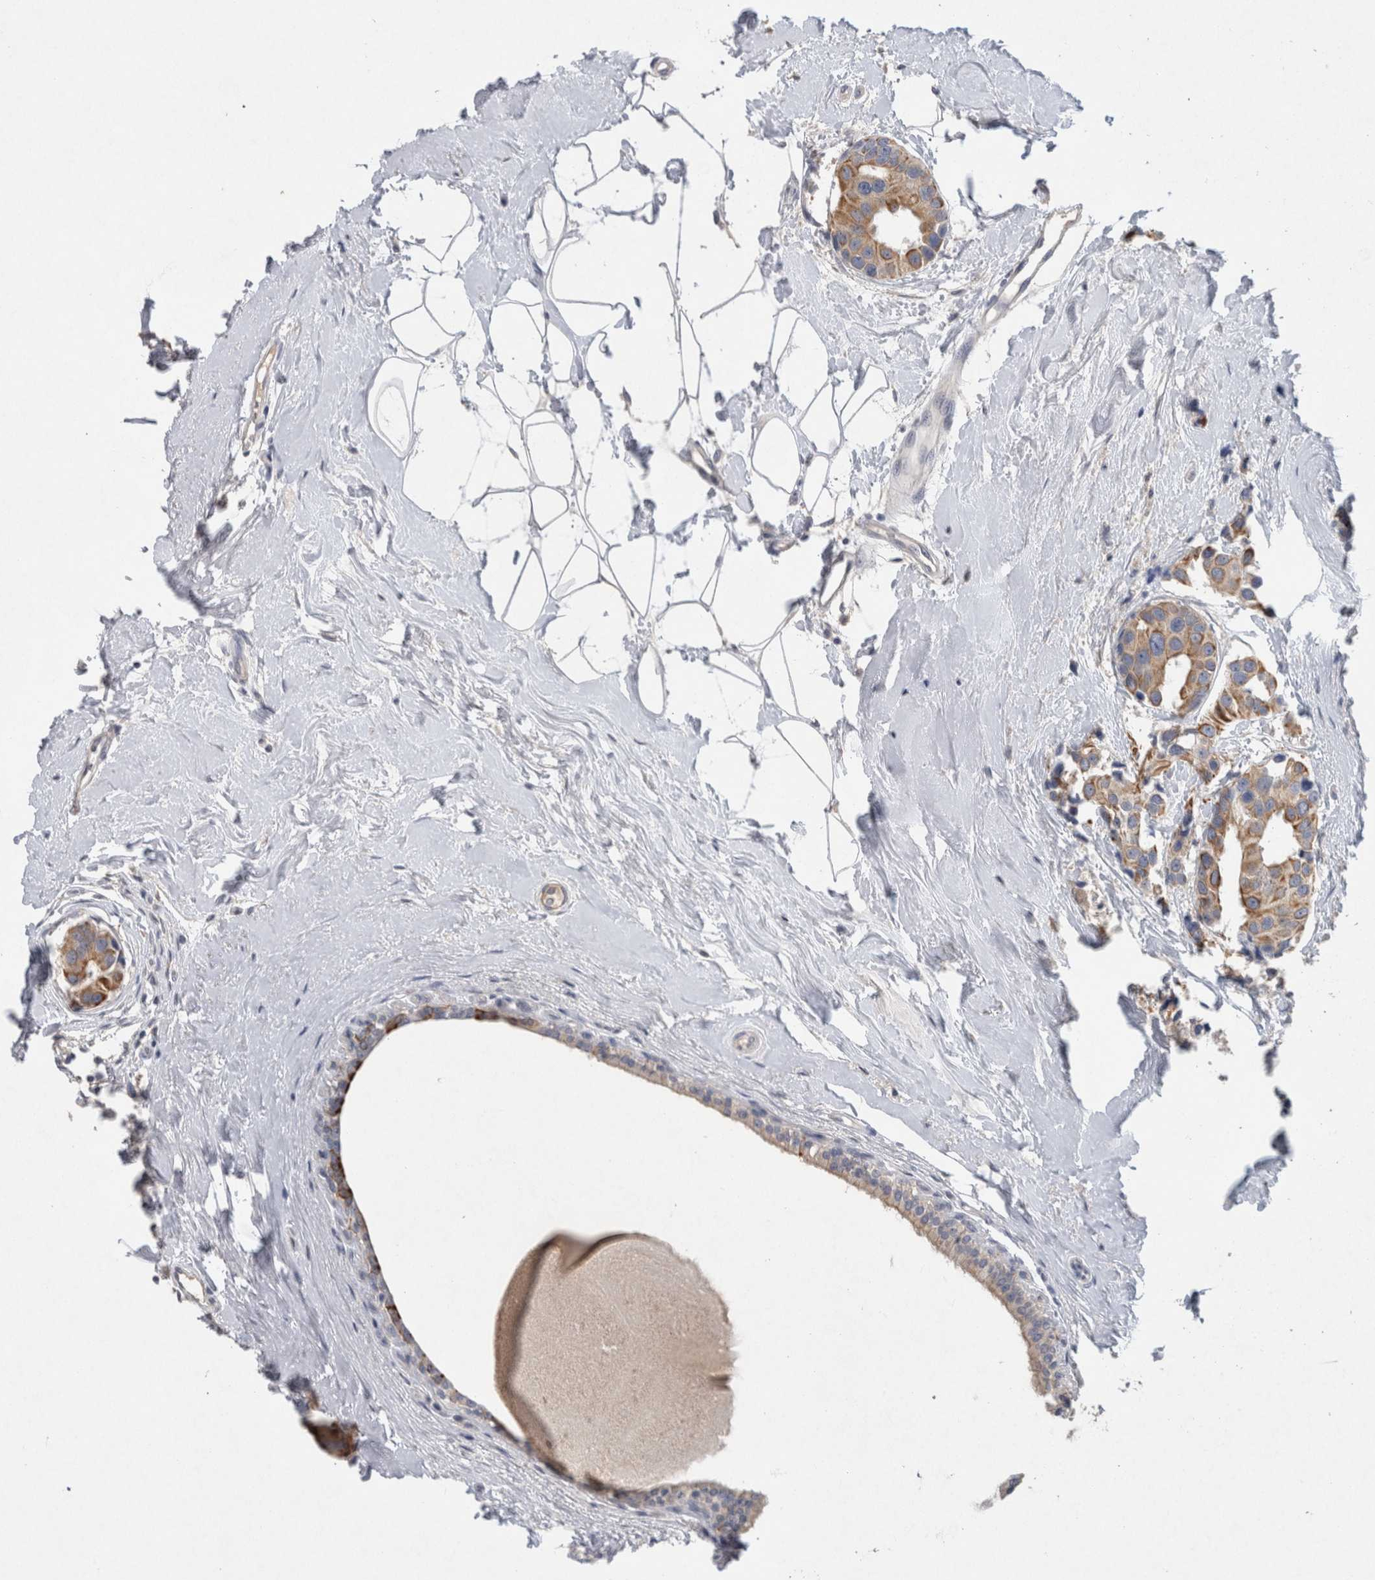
{"staining": {"intensity": "moderate", "quantity": ">75%", "location": "cytoplasmic/membranous"}, "tissue": "breast cancer", "cell_type": "Tumor cells", "image_type": "cancer", "snomed": [{"axis": "morphology", "description": "Normal tissue, NOS"}, {"axis": "morphology", "description": "Duct carcinoma"}, {"axis": "topography", "description": "Breast"}], "caption": "Human breast cancer (intraductal carcinoma) stained with a protein marker demonstrates moderate staining in tumor cells.", "gene": "HEXD", "patient": {"sex": "female", "age": 39}}